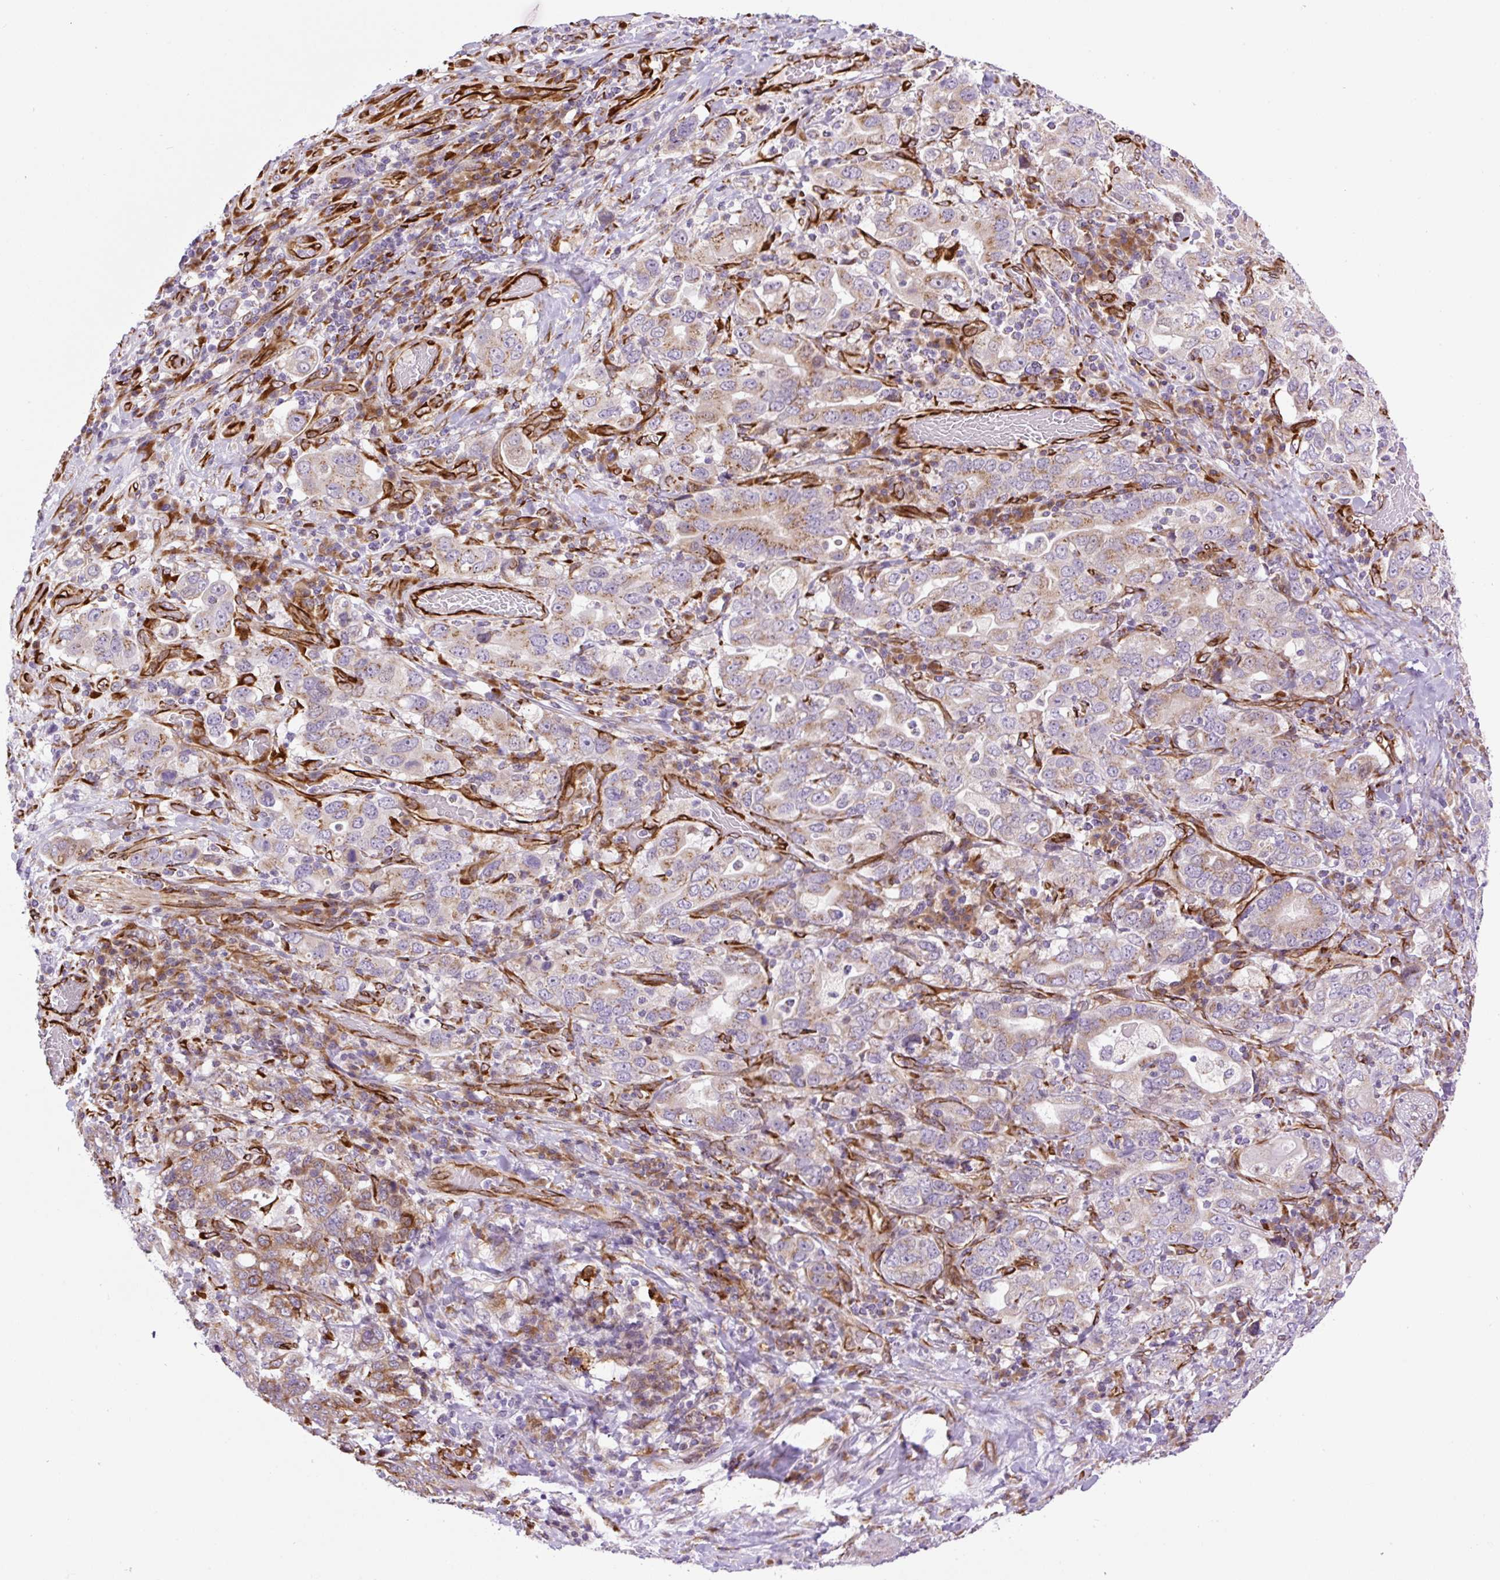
{"staining": {"intensity": "weak", "quantity": "25%-75%", "location": "cytoplasmic/membranous"}, "tissue": "stomach cancer", "cell_type": "Tumor cells", "image_type": "cancer", "snomed": [{"axis": "morphology", "description": "Adenocarcinoma, NOS"}, {"axis": "topography", "description": "Stomach, upper"}, {"axis": "topography", "description": "Stomach"}], "caption": "Protein analysis of adenocarcinoma (stomach) tissue reveals weak cytoplasmic/membranous positivity in about 25%-75% of tumor cells.", "gene": "RAB30", "patient": {"sex": "male", "age": 62}}